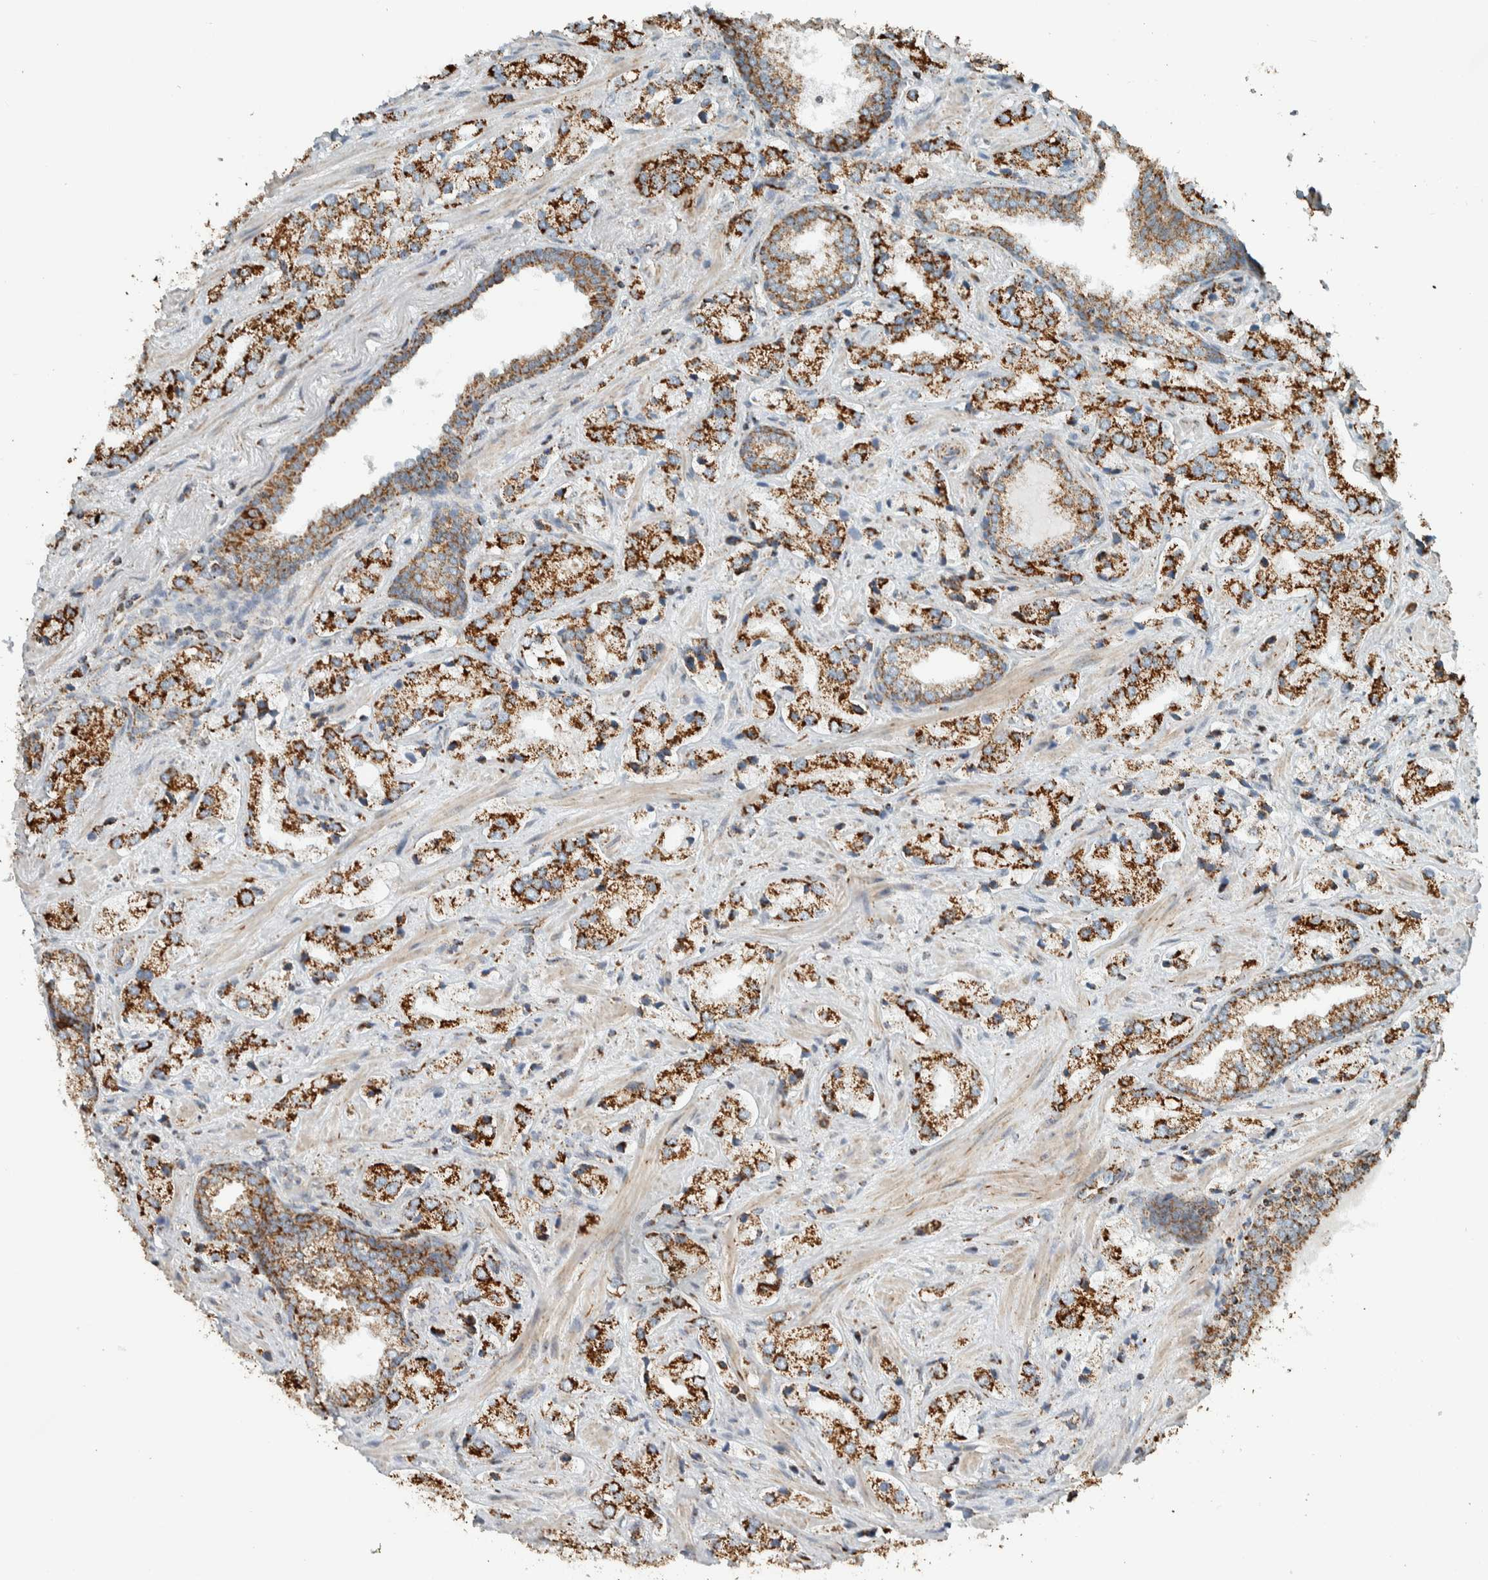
{"staining": {"intensity": "strong", "quantity": ">75%", "location": "cytoplasmic/membranous"}, "tissue": "prostate cancer", "cell_type": "Tumor cells", "image_type": "cancer", "snomed": [{"axis": "morphology", "description": "Adenocarcinoma, High grade"}, {"axis": "topography", "description": "Prostate"}], "caption": "The image exhibits staining of high-grade adenocarcinoma (prostate), revealing strong cytoplasmic/membranous protein staining (brown color) within tumor cells. The staining was performed using DAB (3,3'-diaminobenzidine), with brown indicating positive protein expression. Nuclei are stained blue with hematoxylin.", "gene": "ZNF454", "patient": {"sex": "male", "age": 66}}